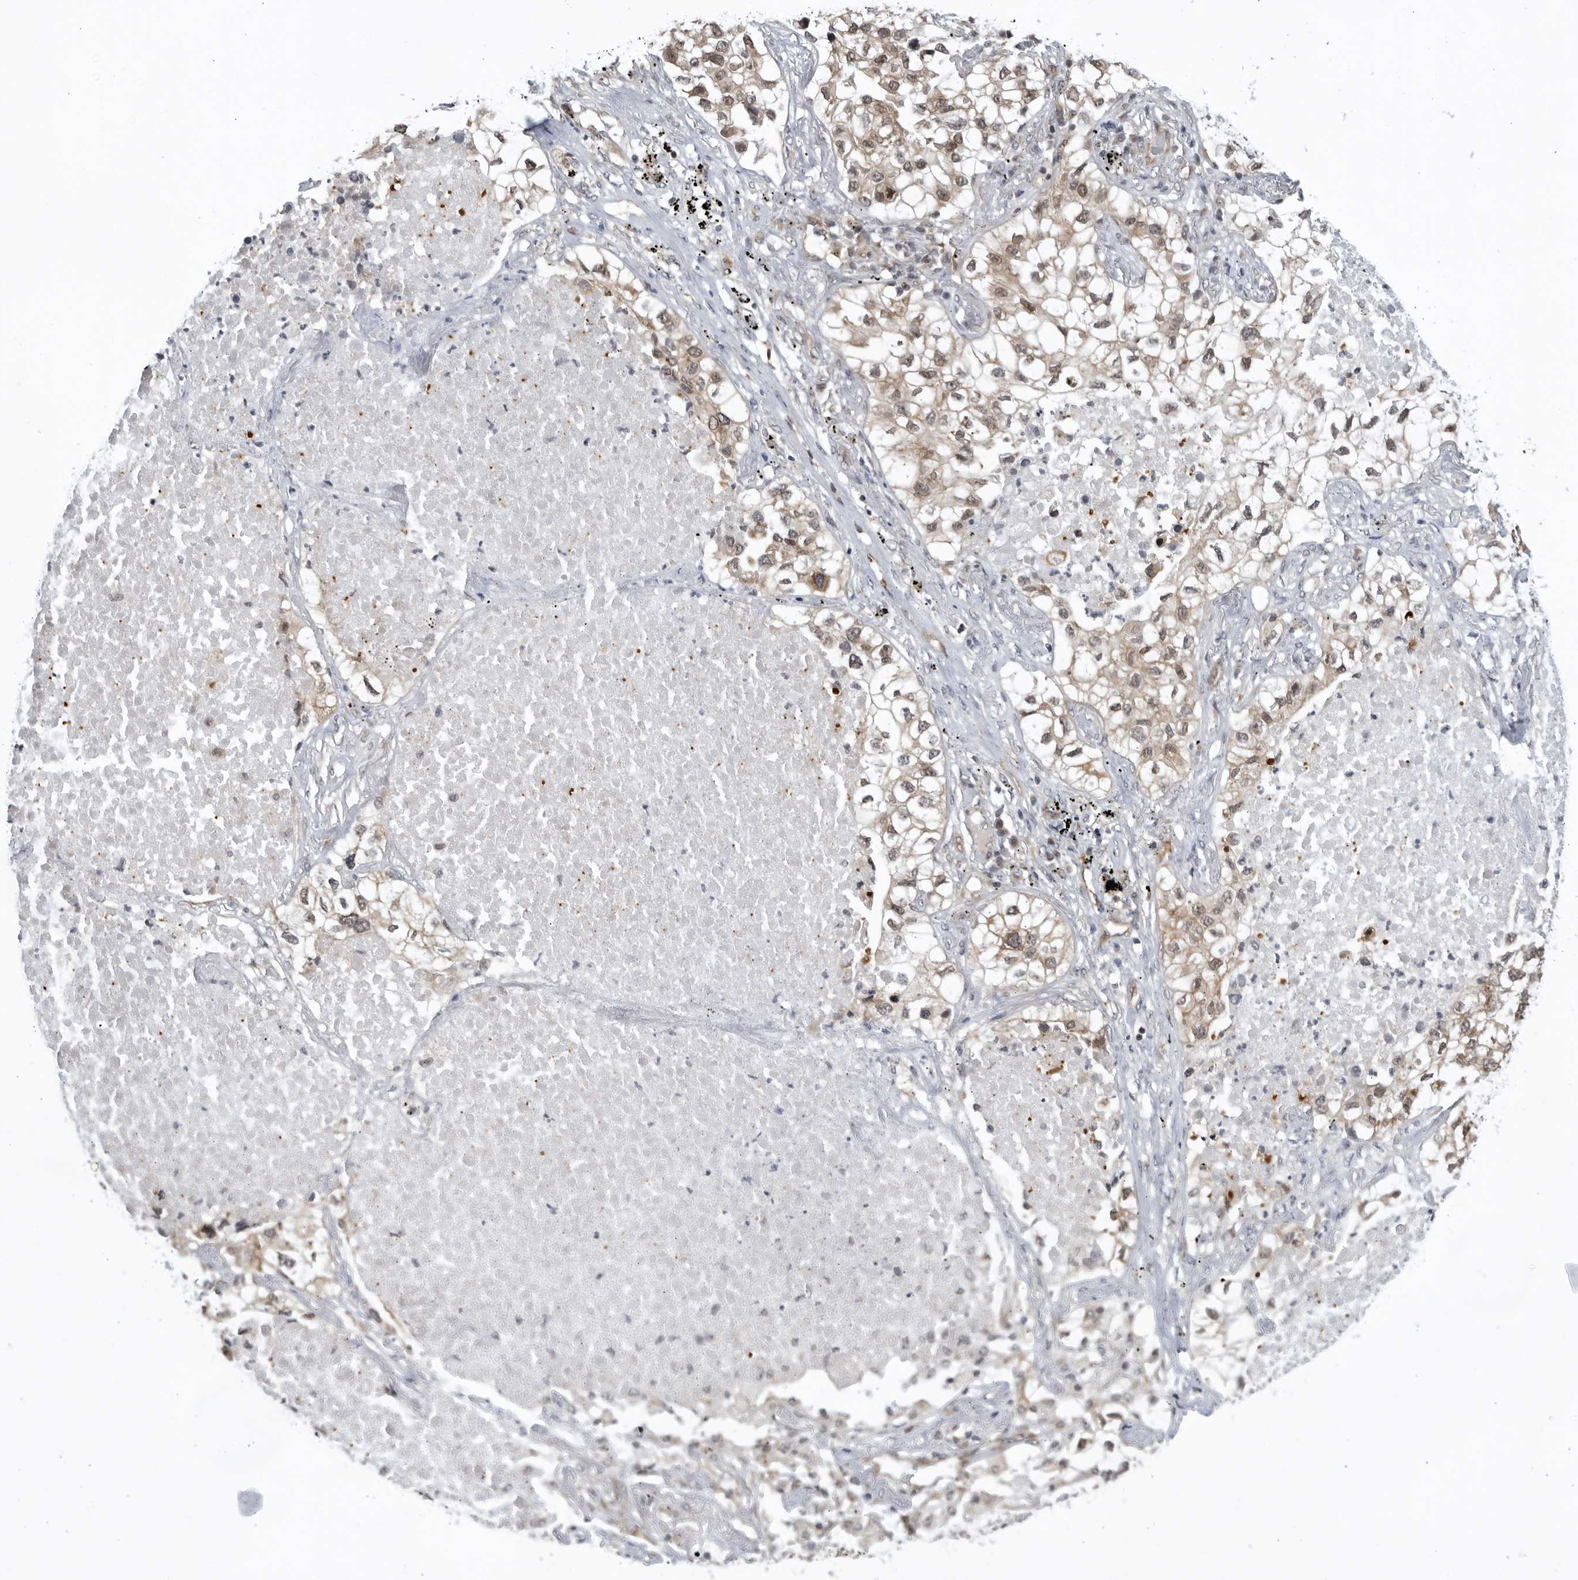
{"staining": {"intensity": "weak", "quantity": "25%-75%", "location": "cytoplasmic/membranous,nuclear"}, "tissue": "lung cancer", "cell_type": "Tumor cells", "image_type": "cancer", "snomed": [{"axis": "morphology", "description": "Adenocarcinoma, NOS"}, {"axis": "topography", "description": "Lung"}], "caption": "Tumor cells display low levels of weak cytoplasmic/membranous and nuclear positivity in about 25%-75% of cells in human adenocarcinoma (lung).", "gene": "ITGB3BP", "patient": {"sex": "male", "age": 63}}